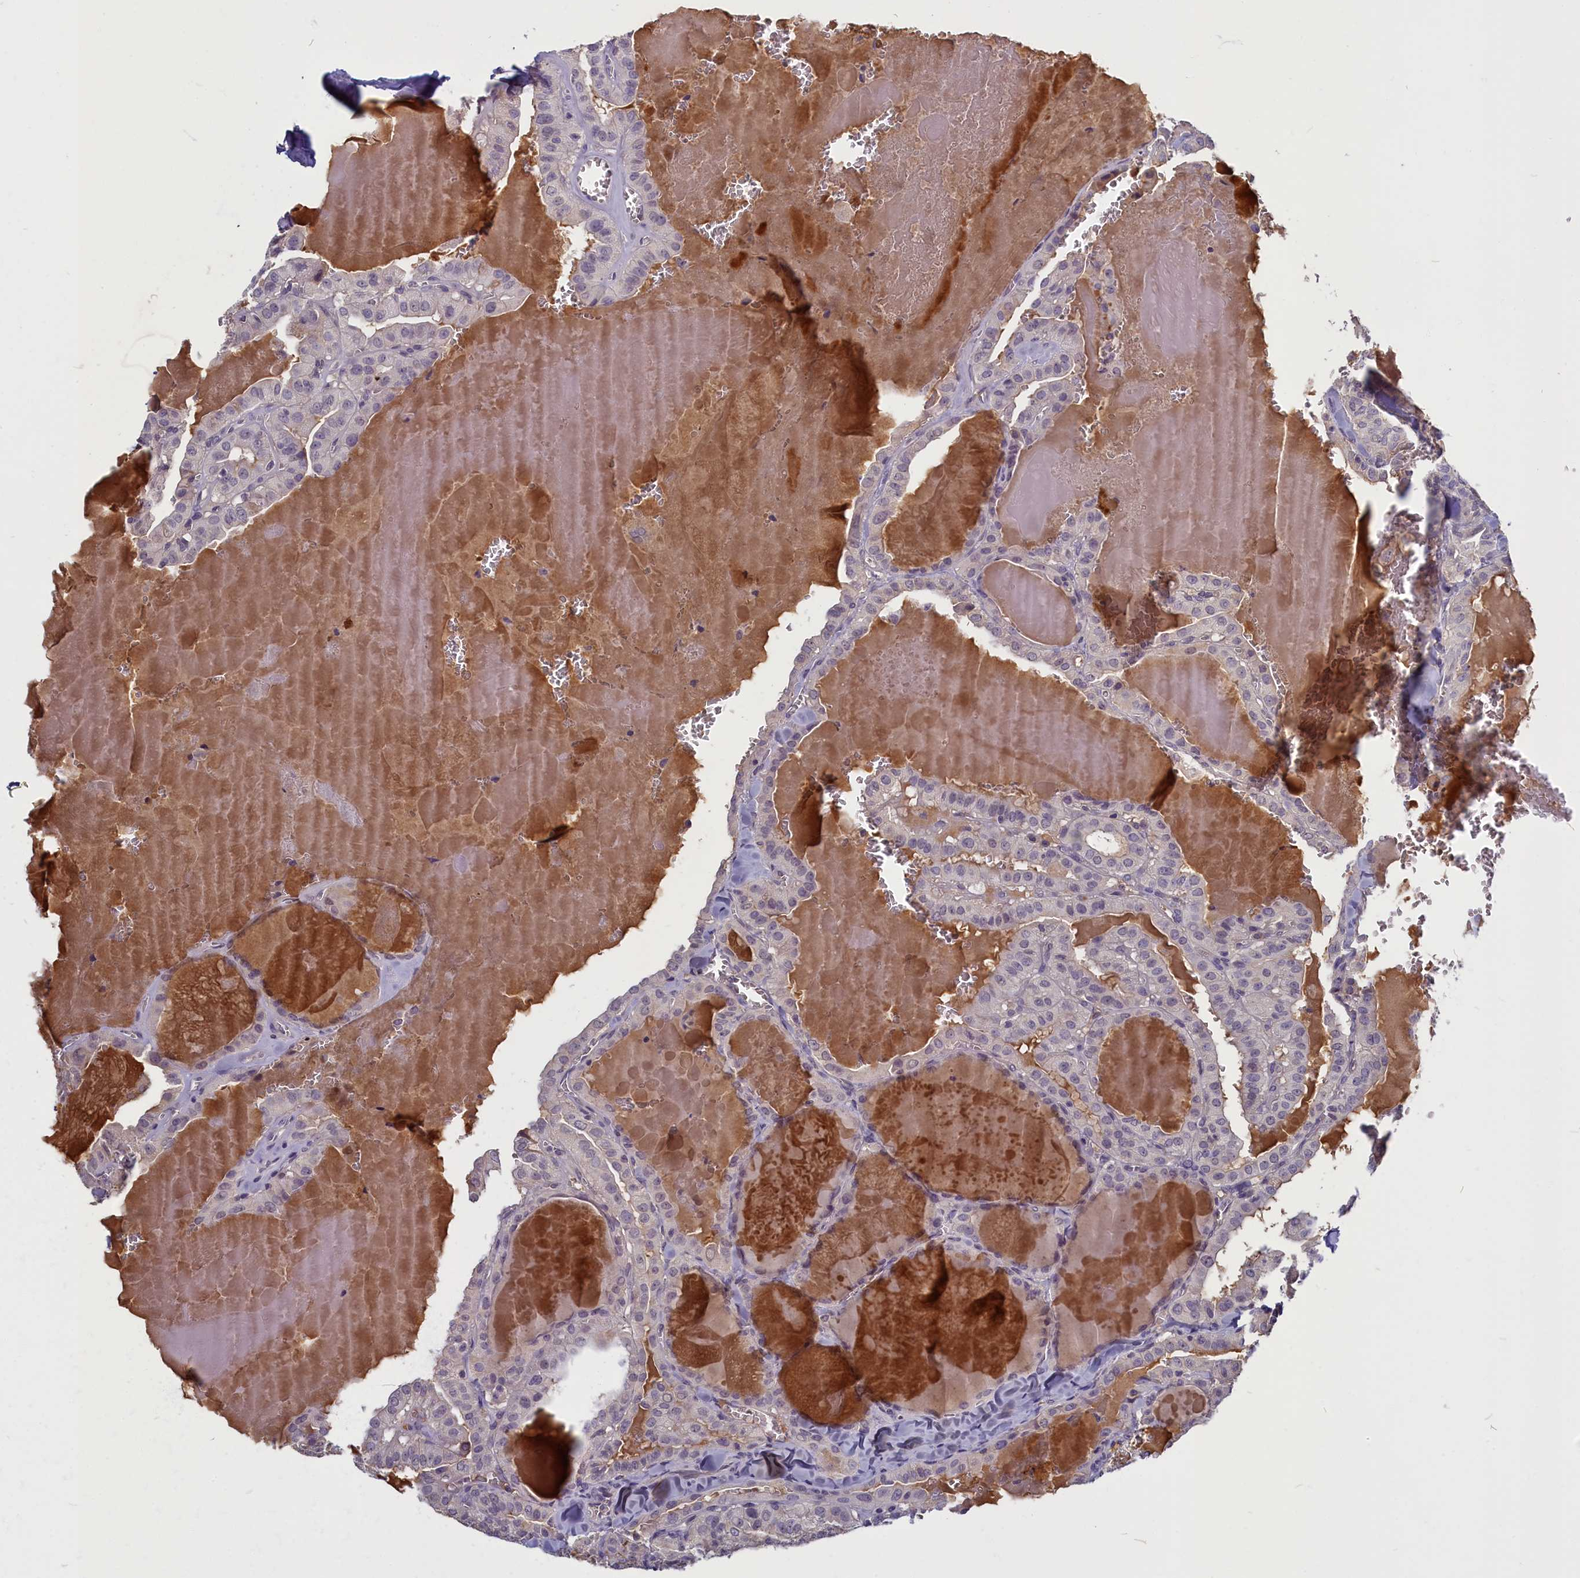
{"staining": {"intensity": "negative", "quantity": "none", "location": "none"}, "tissue": "thyroid cancer", "cell_type": "Tumor cells", "image_type": "cancer", "snomed": [{"axis": "morphology", "description": "Papillary adenocarcinoma, NOS"}, {"axis": "topography", "description": "Thyroid gland"}], "caption": "Immunohistochemistry (IHC) of thyroid cancer demonstrates no positivity in tumor cells.", "gene": "SV2C", "patient": {"sex": "male", "age": 52}}